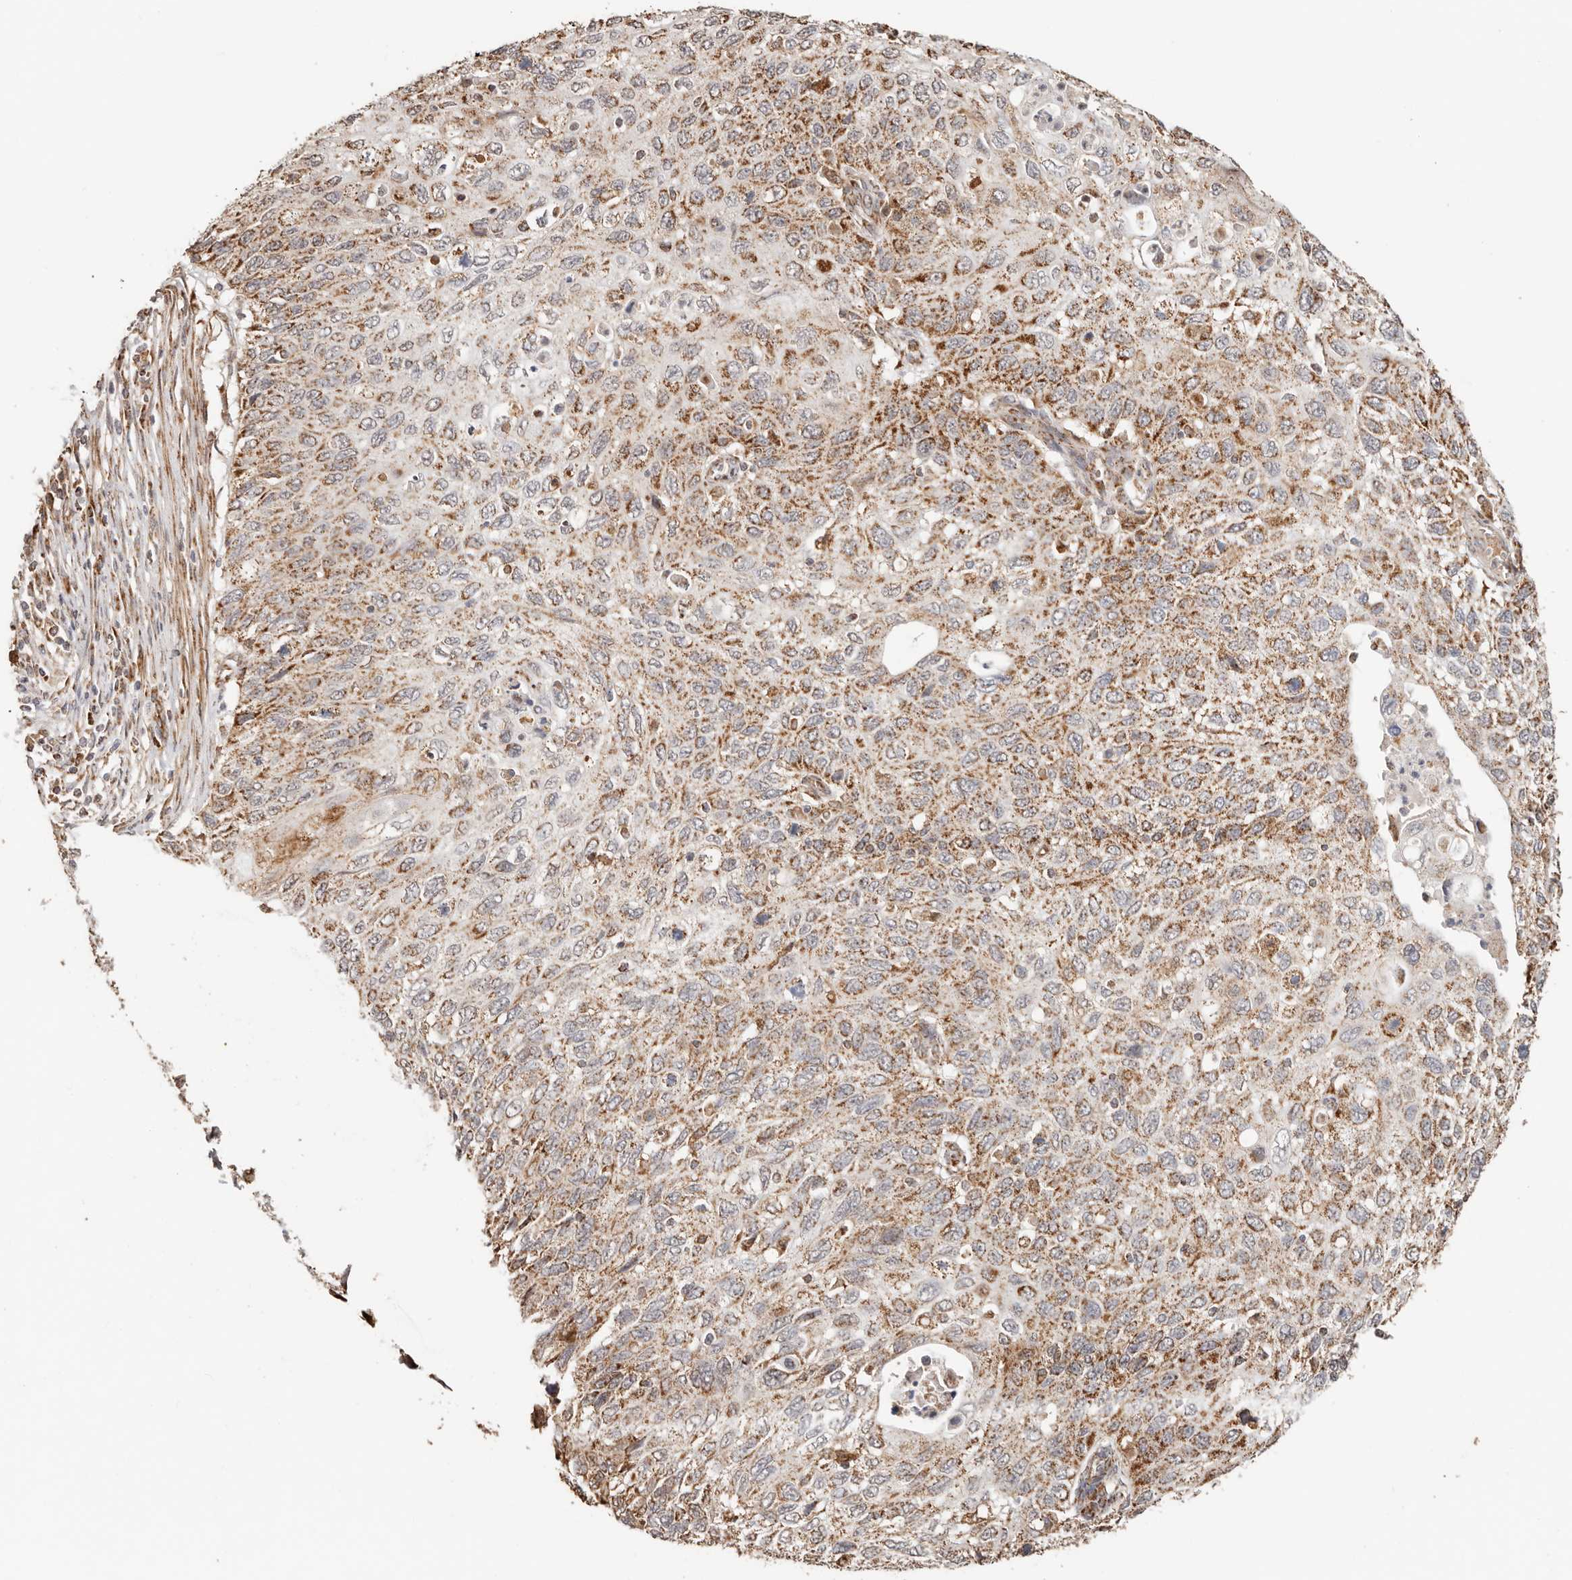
{"staining": {"intensity": "moderate", "quantity": ">75%", "location": "cytoplasmic/membranous"}, "tissue": "cervical cancer", "cell_type": "Tumor cells", "image_type": "cancer", "snomed": [{"axis": "morphology", "description": "Squamous cell carcinoma, NOS"}, {"axis": "topography", "description": "Cervix"}], "caption": "This photomicrograph demonstrates squamous cell carcinoma (cervical) stained with immunohistochemistry to label a protein in brown. The cytoplasmic/membranous of tumor cells show moderate positivity for the protein. Nuclei are counter-stained blue.", "gene": "NDUFB11", "patient": {"sex": "female", "age": 70}}